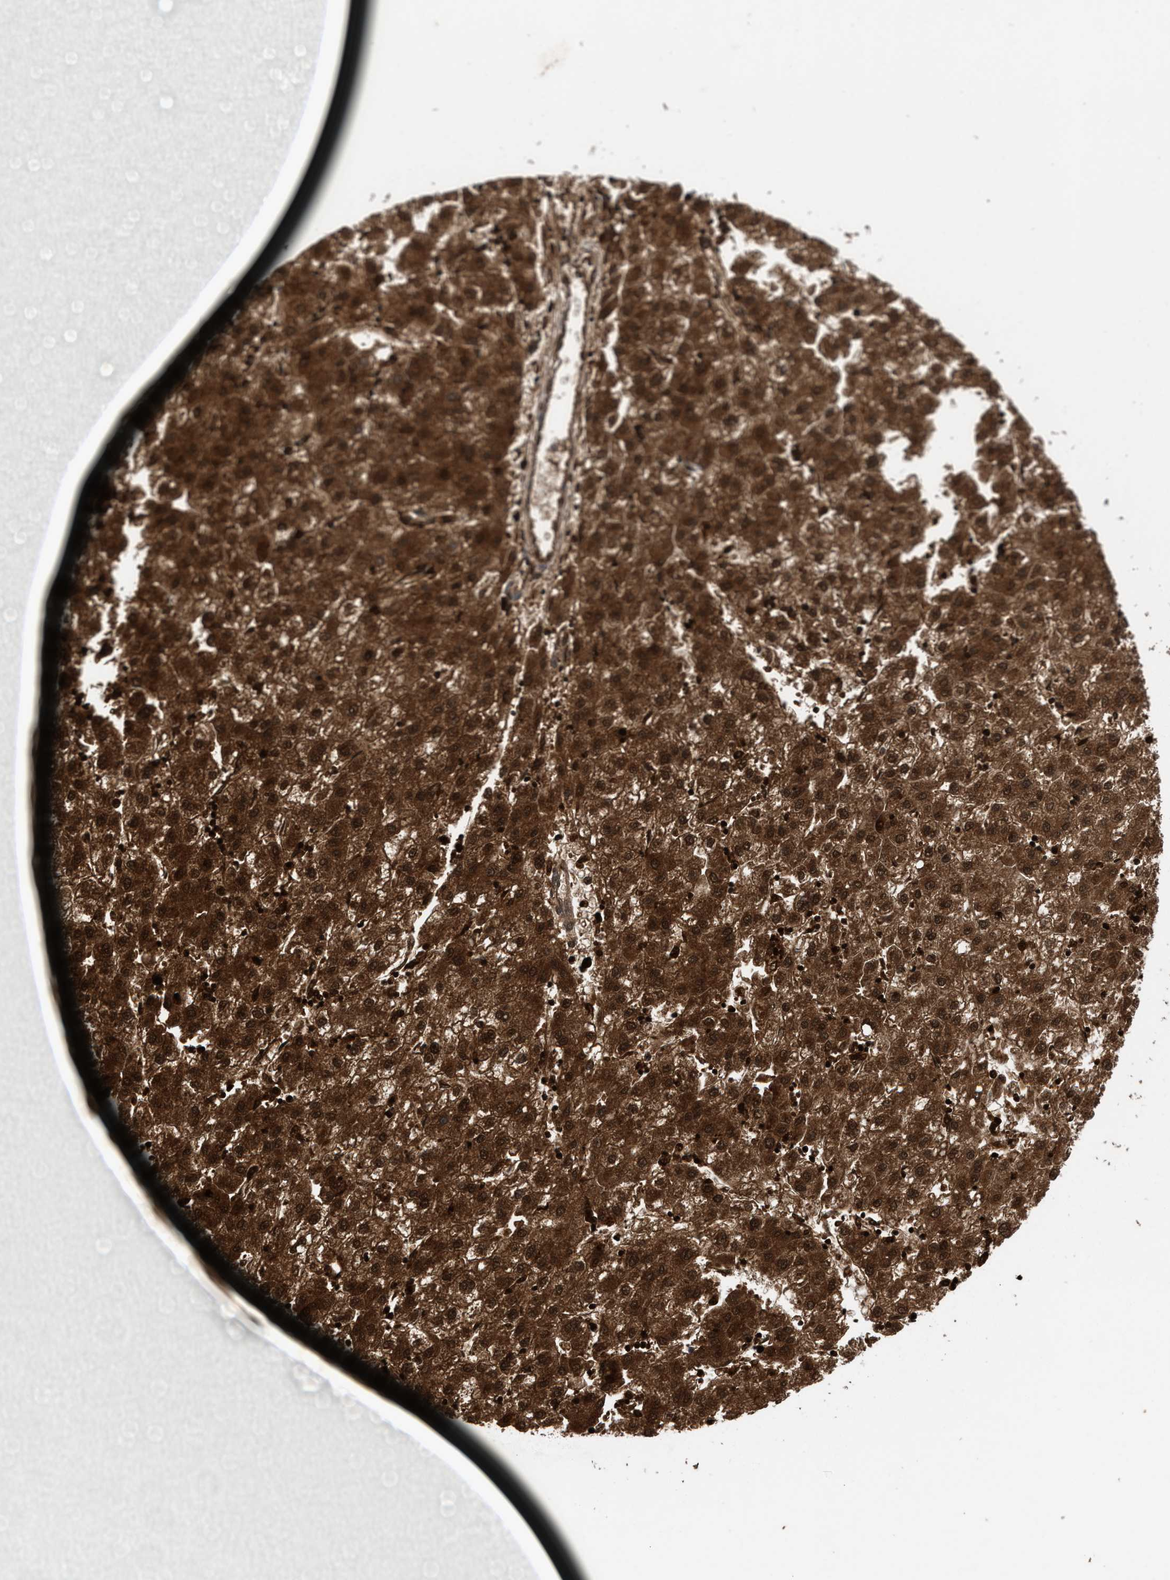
{"staining": {"intensity": "strong", "quantity": ">75%", "location": "cytoplasmic/membranous,nuclear"}, "tissue": "liver cancer", "cell_type": "Tumor cells", "image_type": "cancer", "snomed": [{"axis": "morphology", "description": "Carcinoma, Hepatocellular, NOS"}, {"axis": "topography", "description": "Liver"}], "caption": "Immunohistochemistry (IHC) staining of hepatocellular carcinoma (liver), which shows high levels of strong cytoplasmic/membranous and nuclear expression in approximately >75% of tumor cells indicating strong cytoplasmic/membranous and nuclear protein positivity. The staining was performed using DAB (brown) for protein detection and nuclei were counterstained in hematoxylin (blue).", "gene": "C9orf78", "patient": {"sex": "male", "age": 72}}